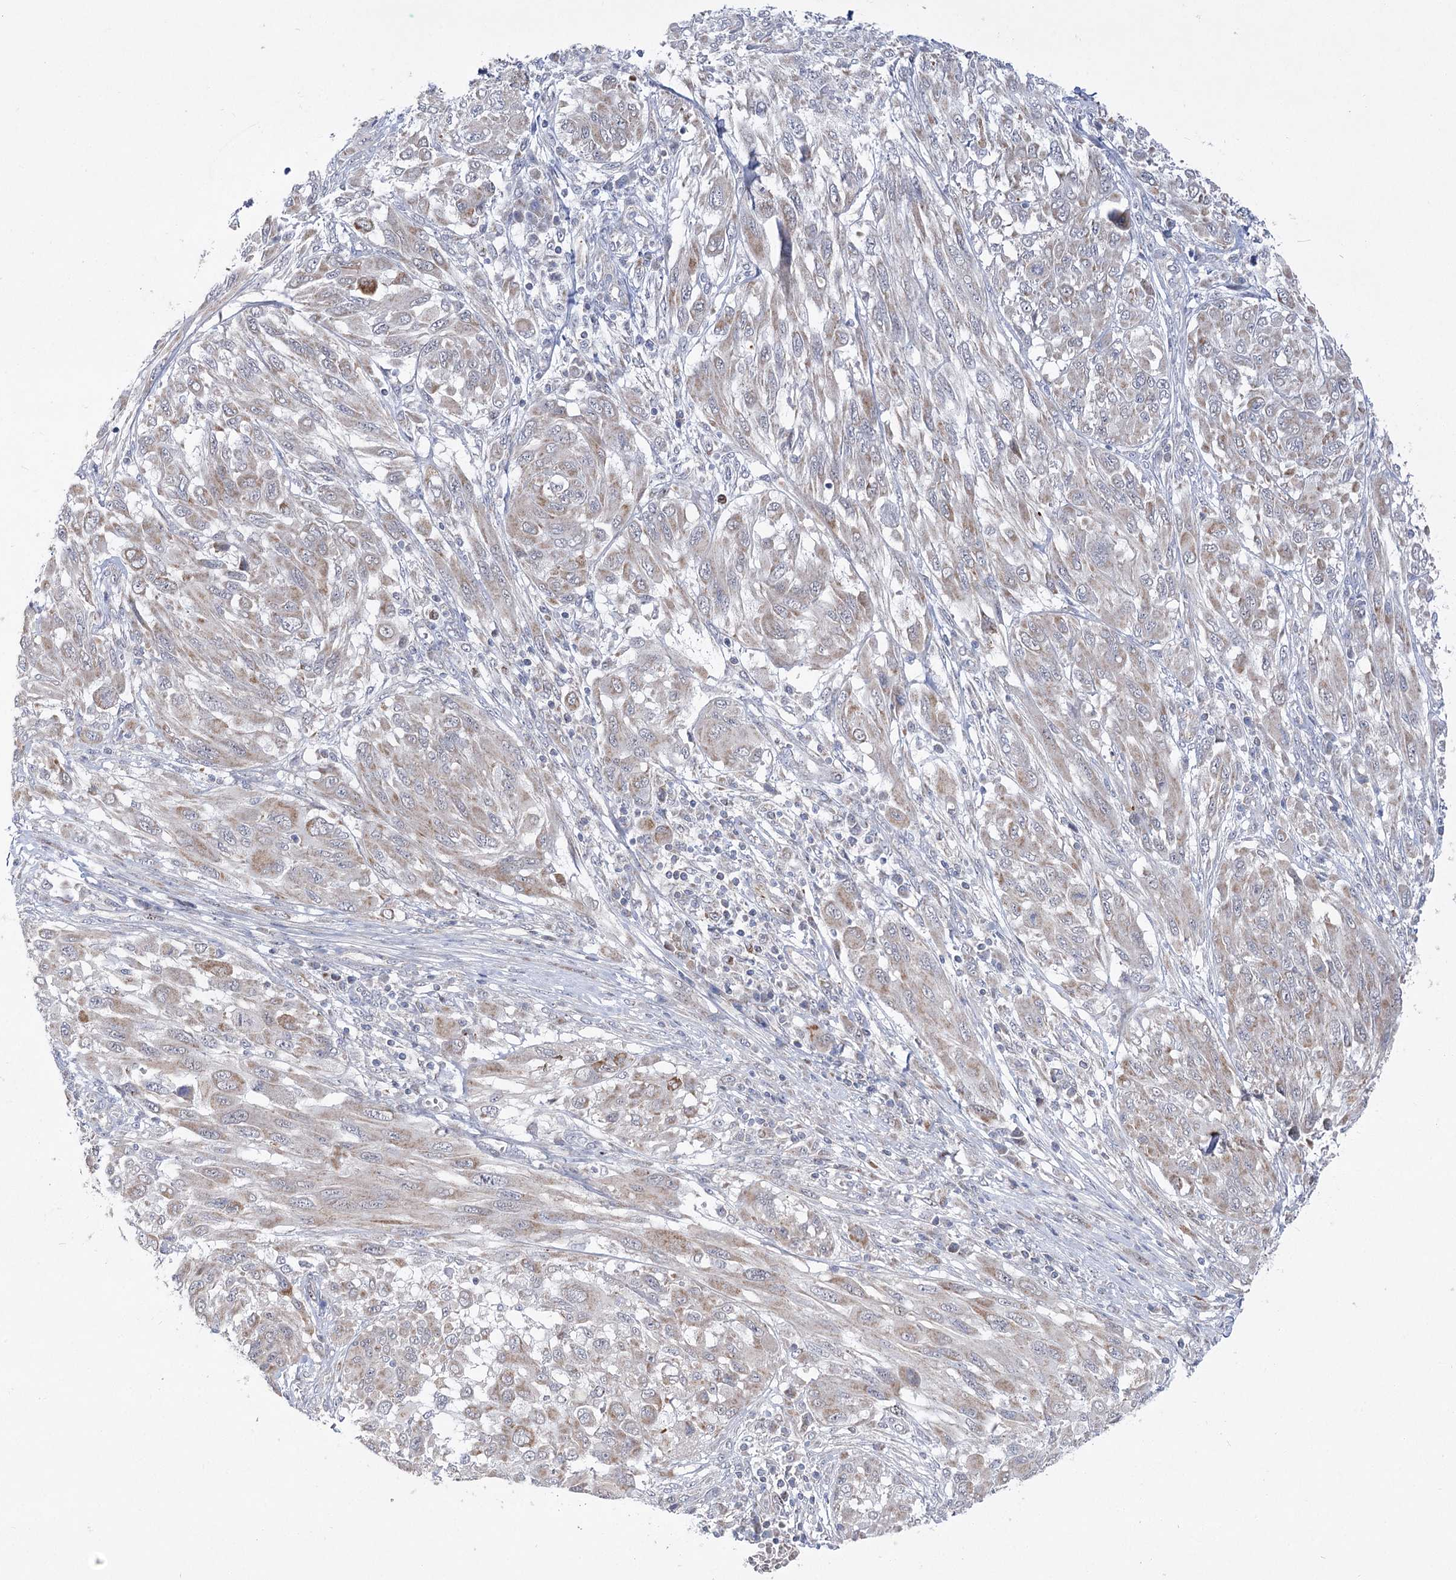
{"staining": {"intensity": "weak", "quantity": "<25%", "location": "cytoplasmic/membranous"}, "tissue": "melanoma", "cell_type": "Tumor cells", "image_type": "cancer", "snomed": [{"axis": "morphology", "description": "Malignant melanoma, NOS"}, {"axis": "topography", "description": "Skin"}], "caption": "This is an immunohistochemistry photomicrograph of melanoma. There is no positivity in tumor cells.", "gene": "ECHDC3", "patient": {"sex": "female", "age": 91}}